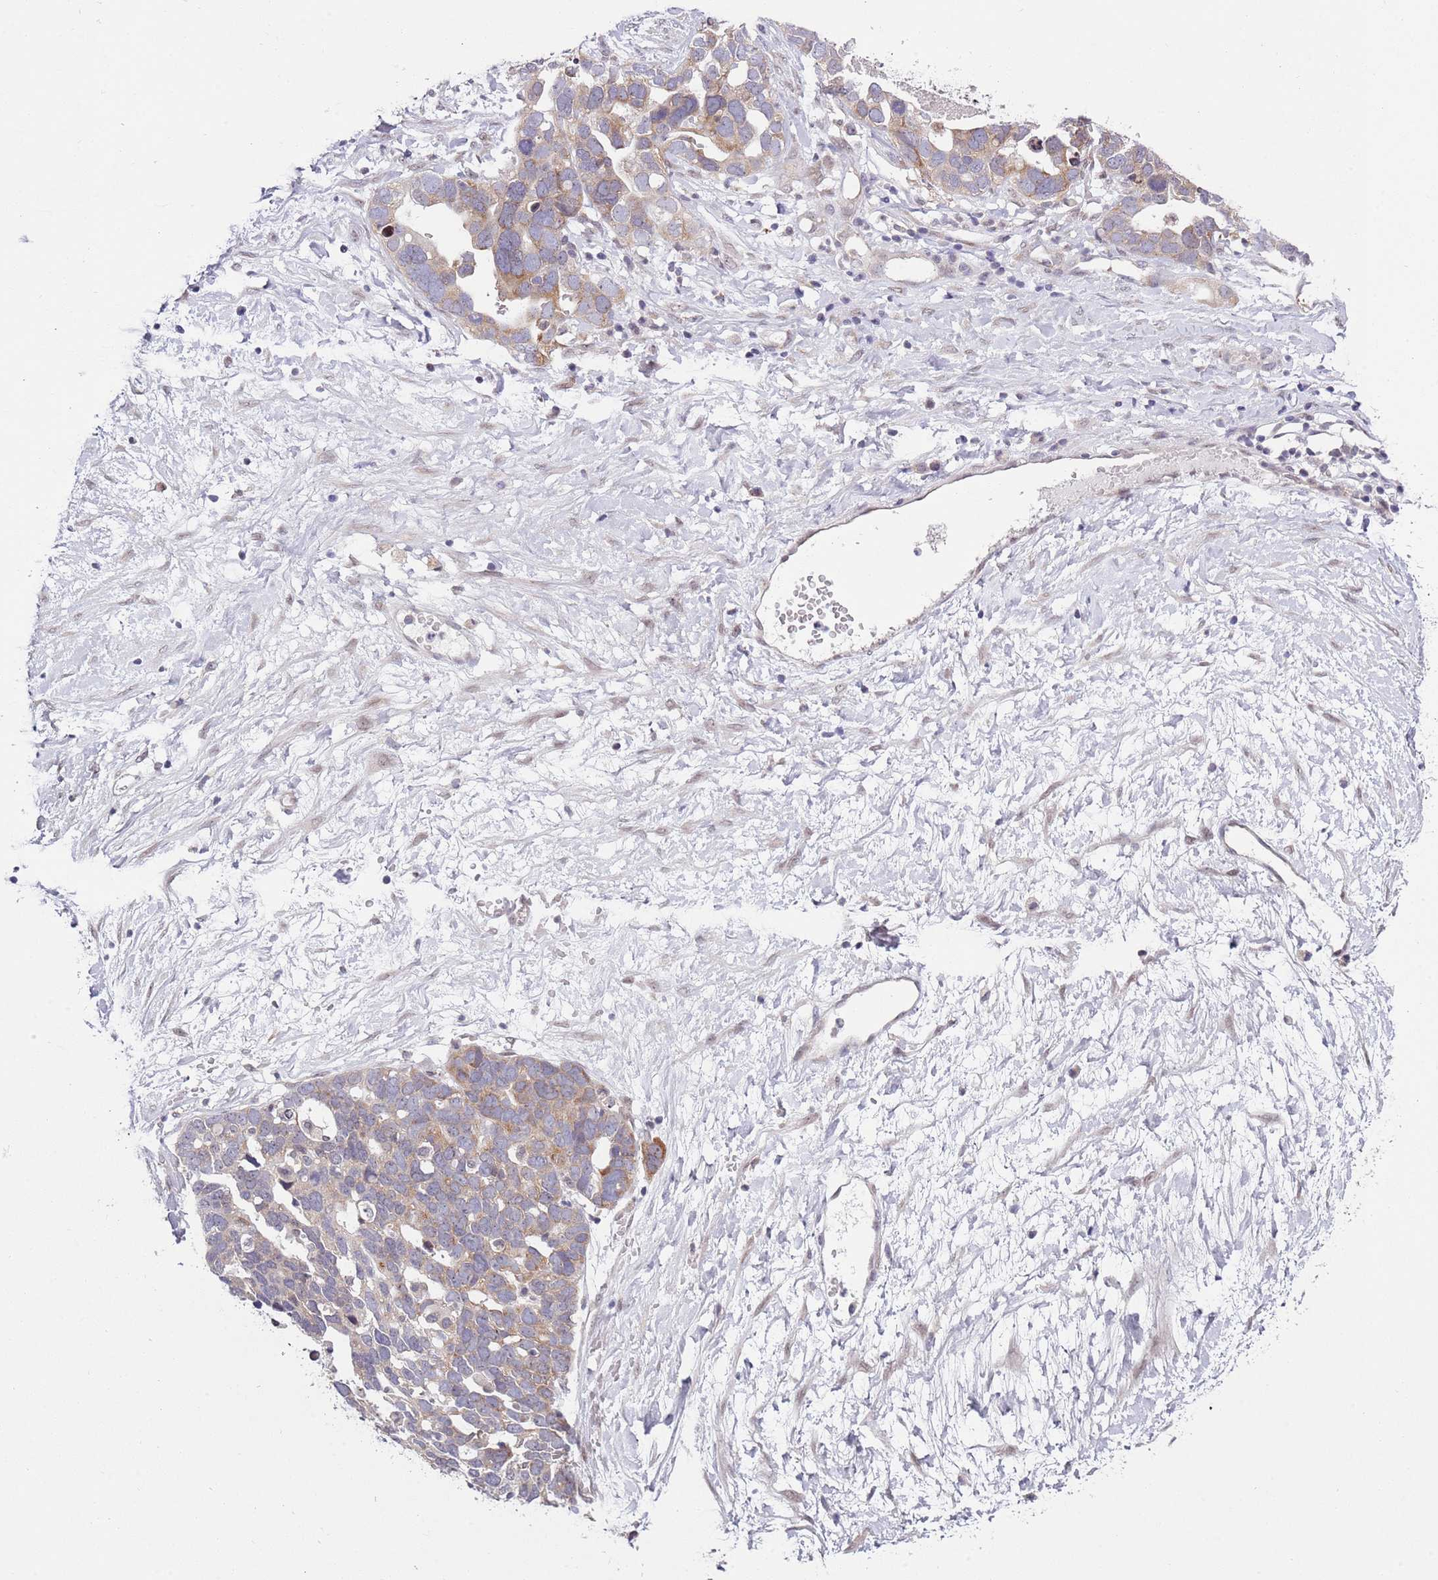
{"staining": {"intensity": "moderate", "quantity": "<25%", "location": "cytoplasmic/membranous"}, "tissue": "ovarian cancer", "cell_type": "Tumor cells", "image_type": "cancer", "snomed": [{"axis": "morphology", "description": "Cystadenocarcinoma, serous, NOS"}, {"axis": "topography", "description": "Ovary"}], "caption": "Human ovarian serous cystadenocarcinoma stained for a protein (brown) reveals moderate cytoplasmic/membranous positive expression in about <25% of tumor cells.", "gene": "SLC25A32", "patient": {"sex": "female", "age": 54}}